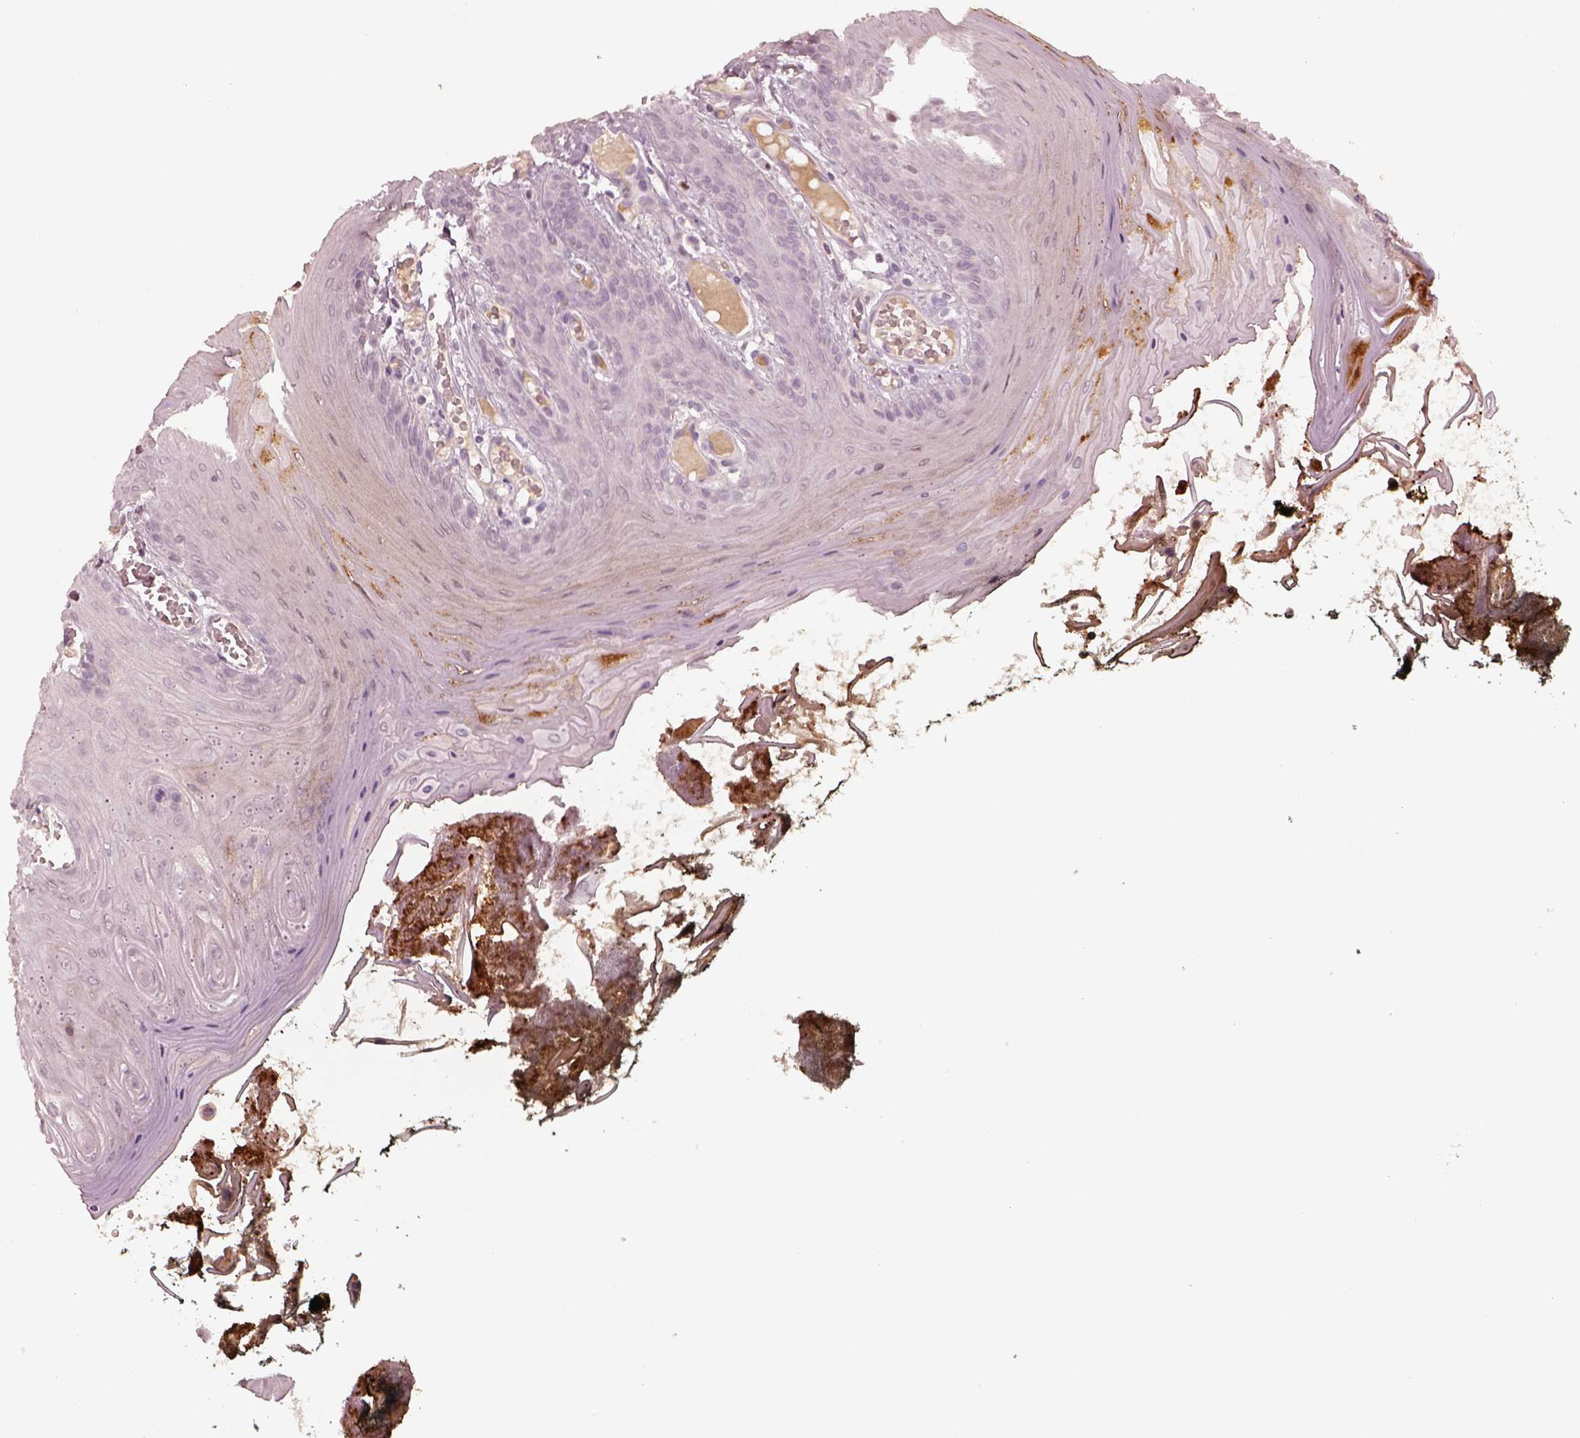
{"staining": {"intensity": "moderate", "quantity": "25%-75%", "location": "cytoplasmic/membranous"}, "tissue": "oral mucosa", "cell_type": "Squamous epithelial cells", "image_type": "normal", "snomed": [{"axis": "morphology", "description": "Normal tissue, NOS"}, {"axis": "topography", "description": "Oral tissue"}], "caption": "A brown stain highlights moderate cytoplasmic/membranous staining of a protein in squamous epithelial cells of benign oral mucosa. (Stains: DAB in brown, nuclei in blue, Microscopy: brightfield microscopy at high magnification).", "gene": "MADCAM1", "patient": {"sex": "male", "age": 9}}